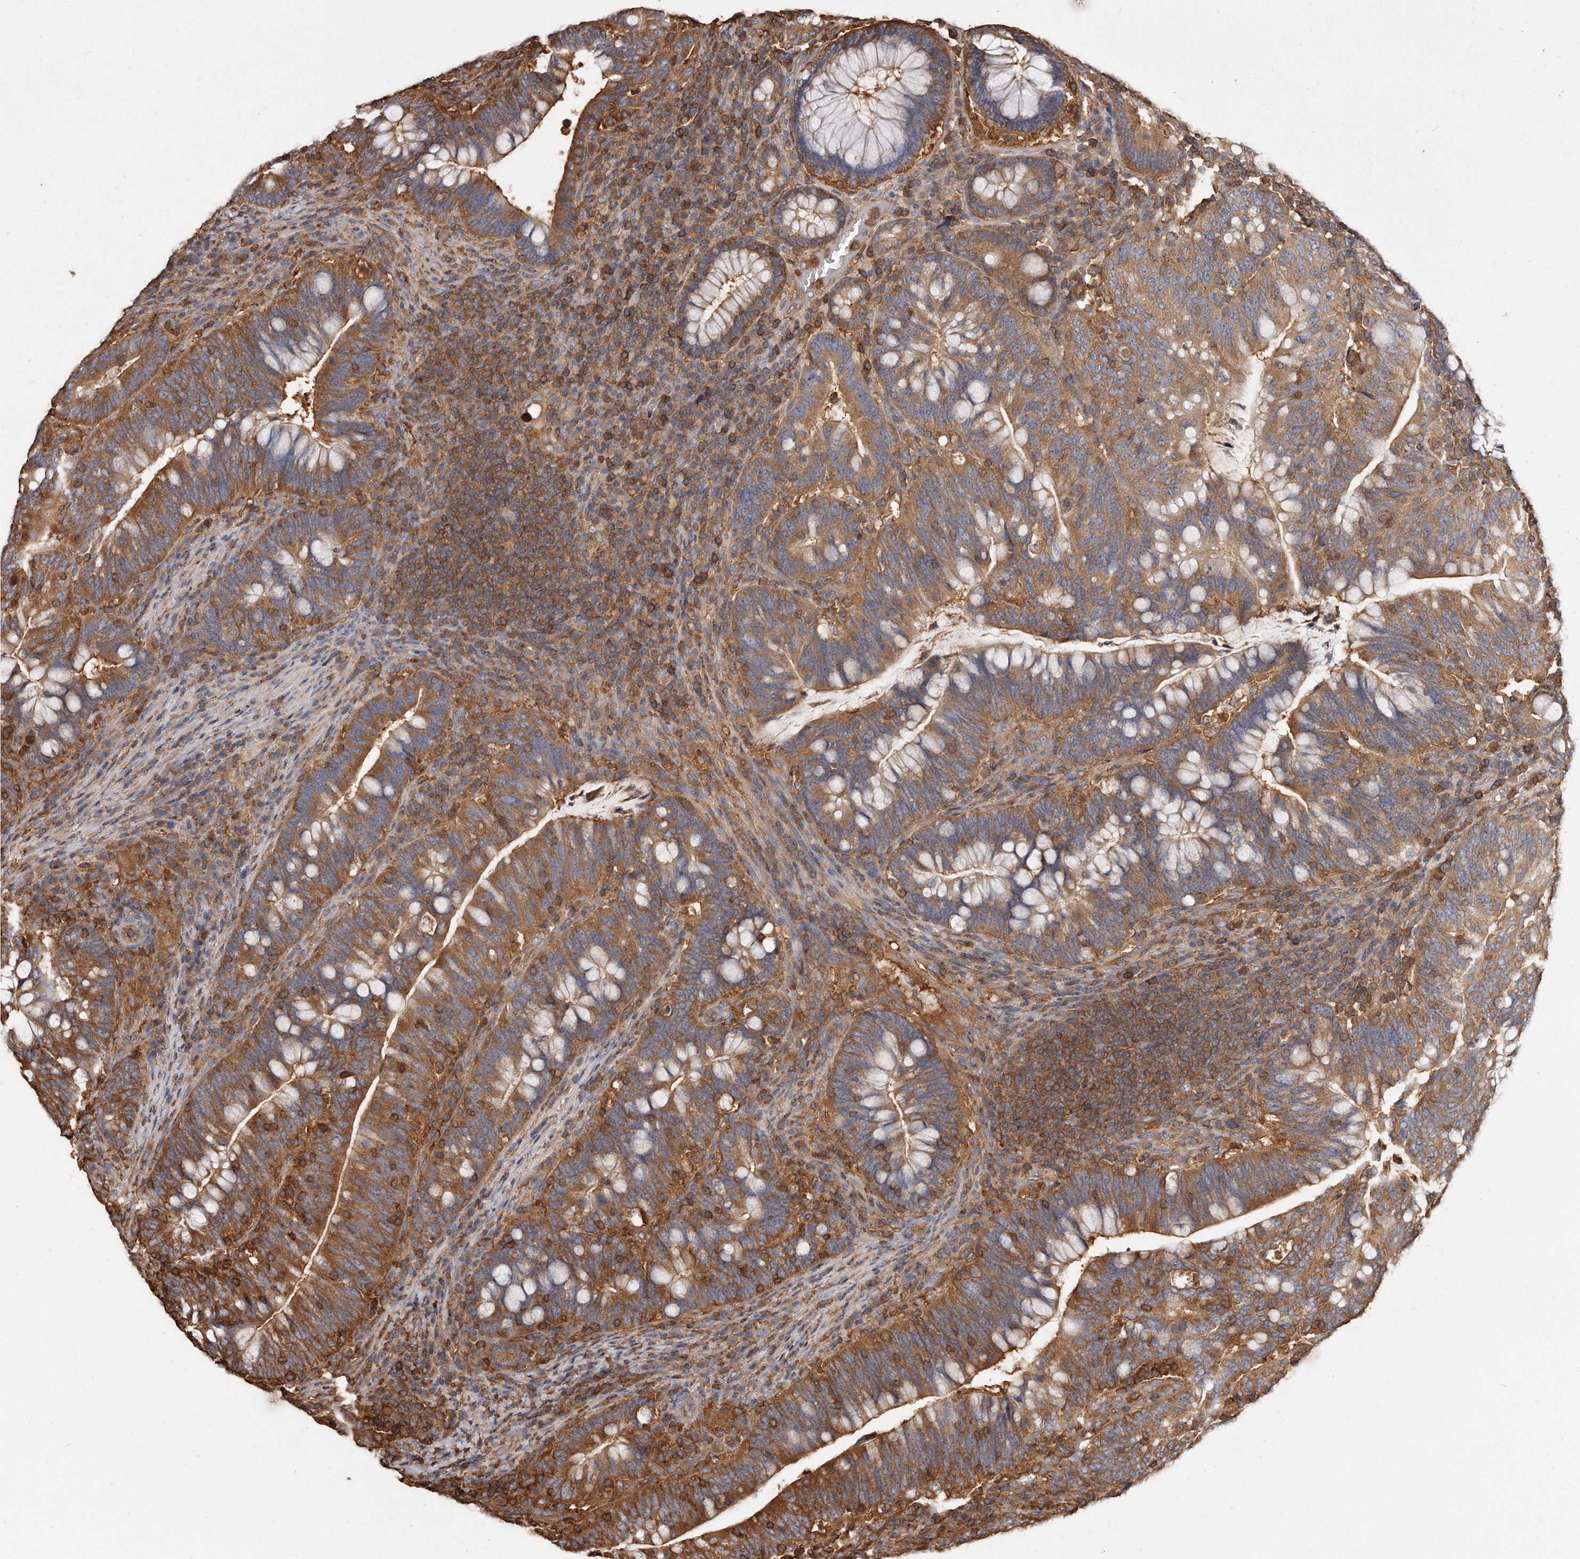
{"staining": {"intensity": "moderate", "quantity": ">75%", "location": "cytoplasmic/membranous"}, "tissue": "colorectal cancer", "cell_type": "Tumor cells", "image_type": "cancer", "snomed": [{"axis": "morphology", "description": "Adenocarcinoma, NOS"}, {"axis": "topography", "description": "Colon"}], "caption": "High-magnification brightfield microscopy of colorectal adenocarcinoma stained with DAB (3,3'-diaminobenzidine) (brown) and counterstained with hematoxylin (blue). tumor cells exhibit moderate cytoplasmic/membranous staining is identified in approximately>75% of cells.", "gene": "CAP1", "patient": {"sex": "female", "age": 66}}